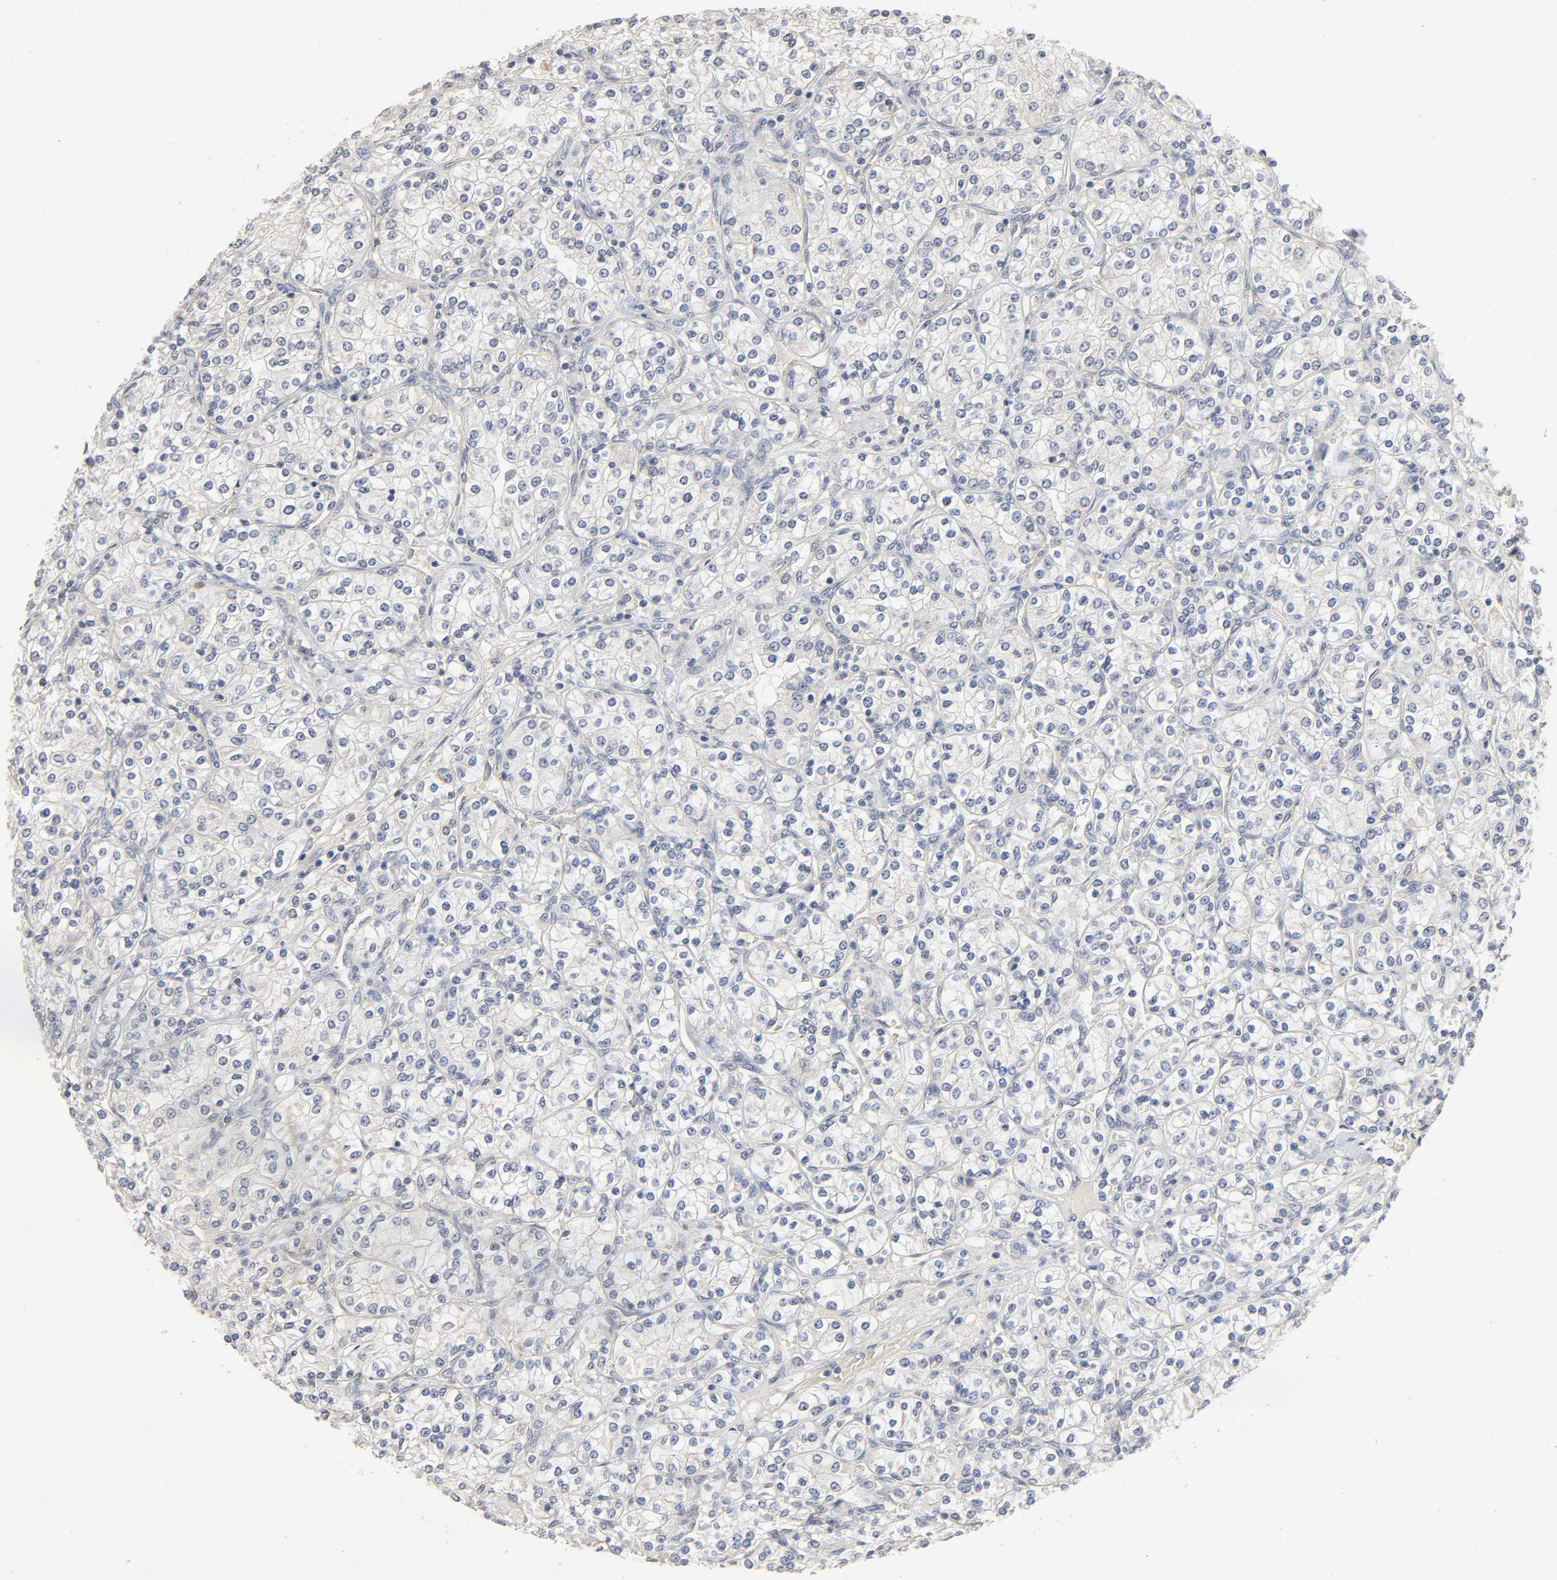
{"staining": {"intensity": "negative", "quantity": "none", "location": "none"}, "tissue": "renal cancer", "cell_type": "Tumor cells", "image_type": "cancer", "snomed": [{"axis": "morphology", "description": "Adenocarcinoma, NOS"}, {"axis": "topography", "description": "Kidney"}], "caption": "This is an immunohistochemistry image of human renal cancer (adenocarcinoma). There is no expression in tumor cells.", "gene": "SLC10A2", "patient": {"sex": "male", "age": 77}}